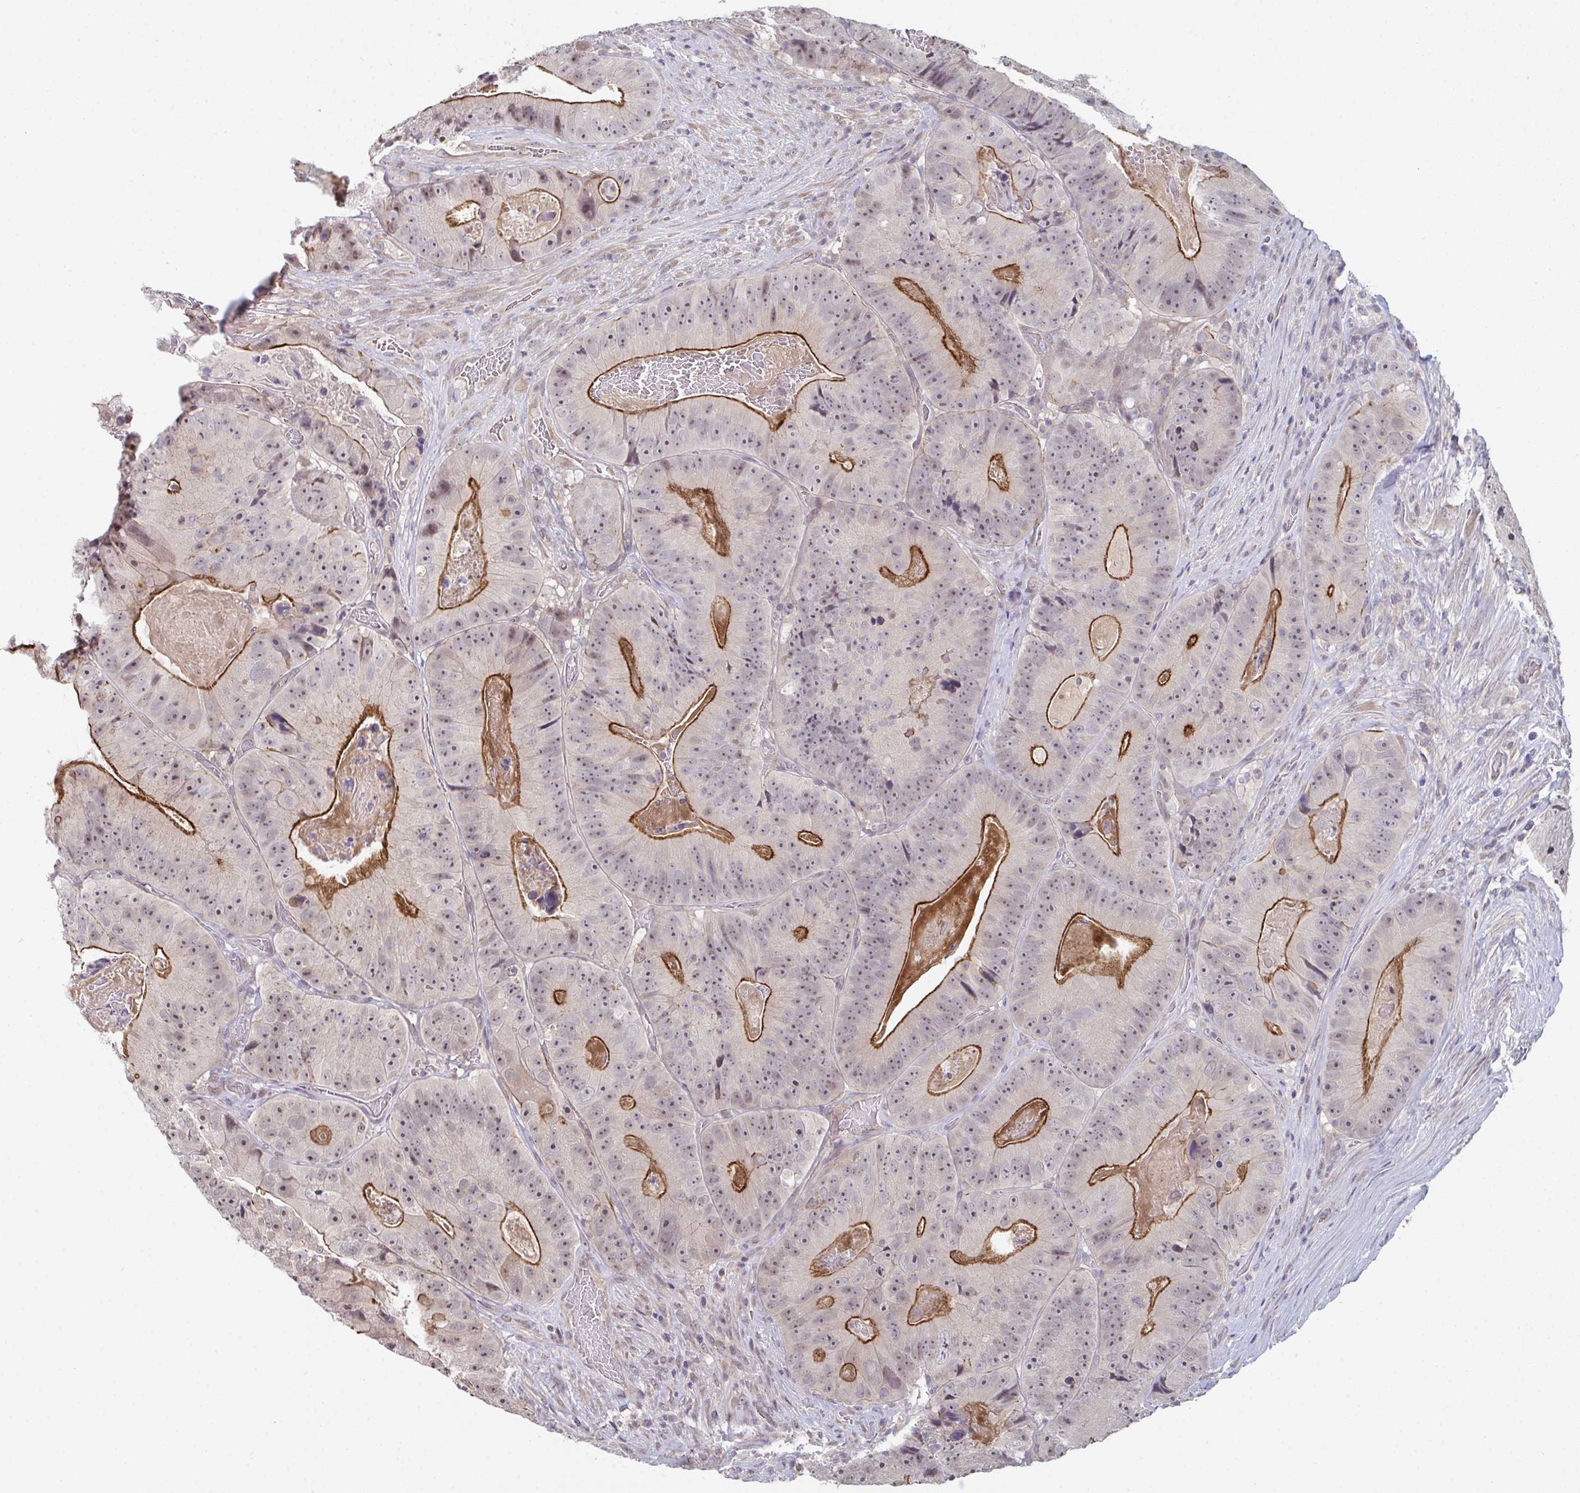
{"staining": {"intensity": "strong", "quantity": "25%-75%", "location": "cytoplasmic/membranous"}, "tissue": "colorectal cancer", "cell_type": "Tumor cells", "image_type": "cancer", "snomed": [{"axis": "morphology", "description": "Adenocarcinoma, NOS"}, {"axis": "topography", "description": "Colon"}], "caption": "This is a photomicrograph of immunohistochemistry (IHC) staining of colorectal cancer, which shows strong positivity in the cytoplasmic/membranous of tumor cells.", "gene": "ZNF214", "patient": {"sex": "female", "age": 86}}